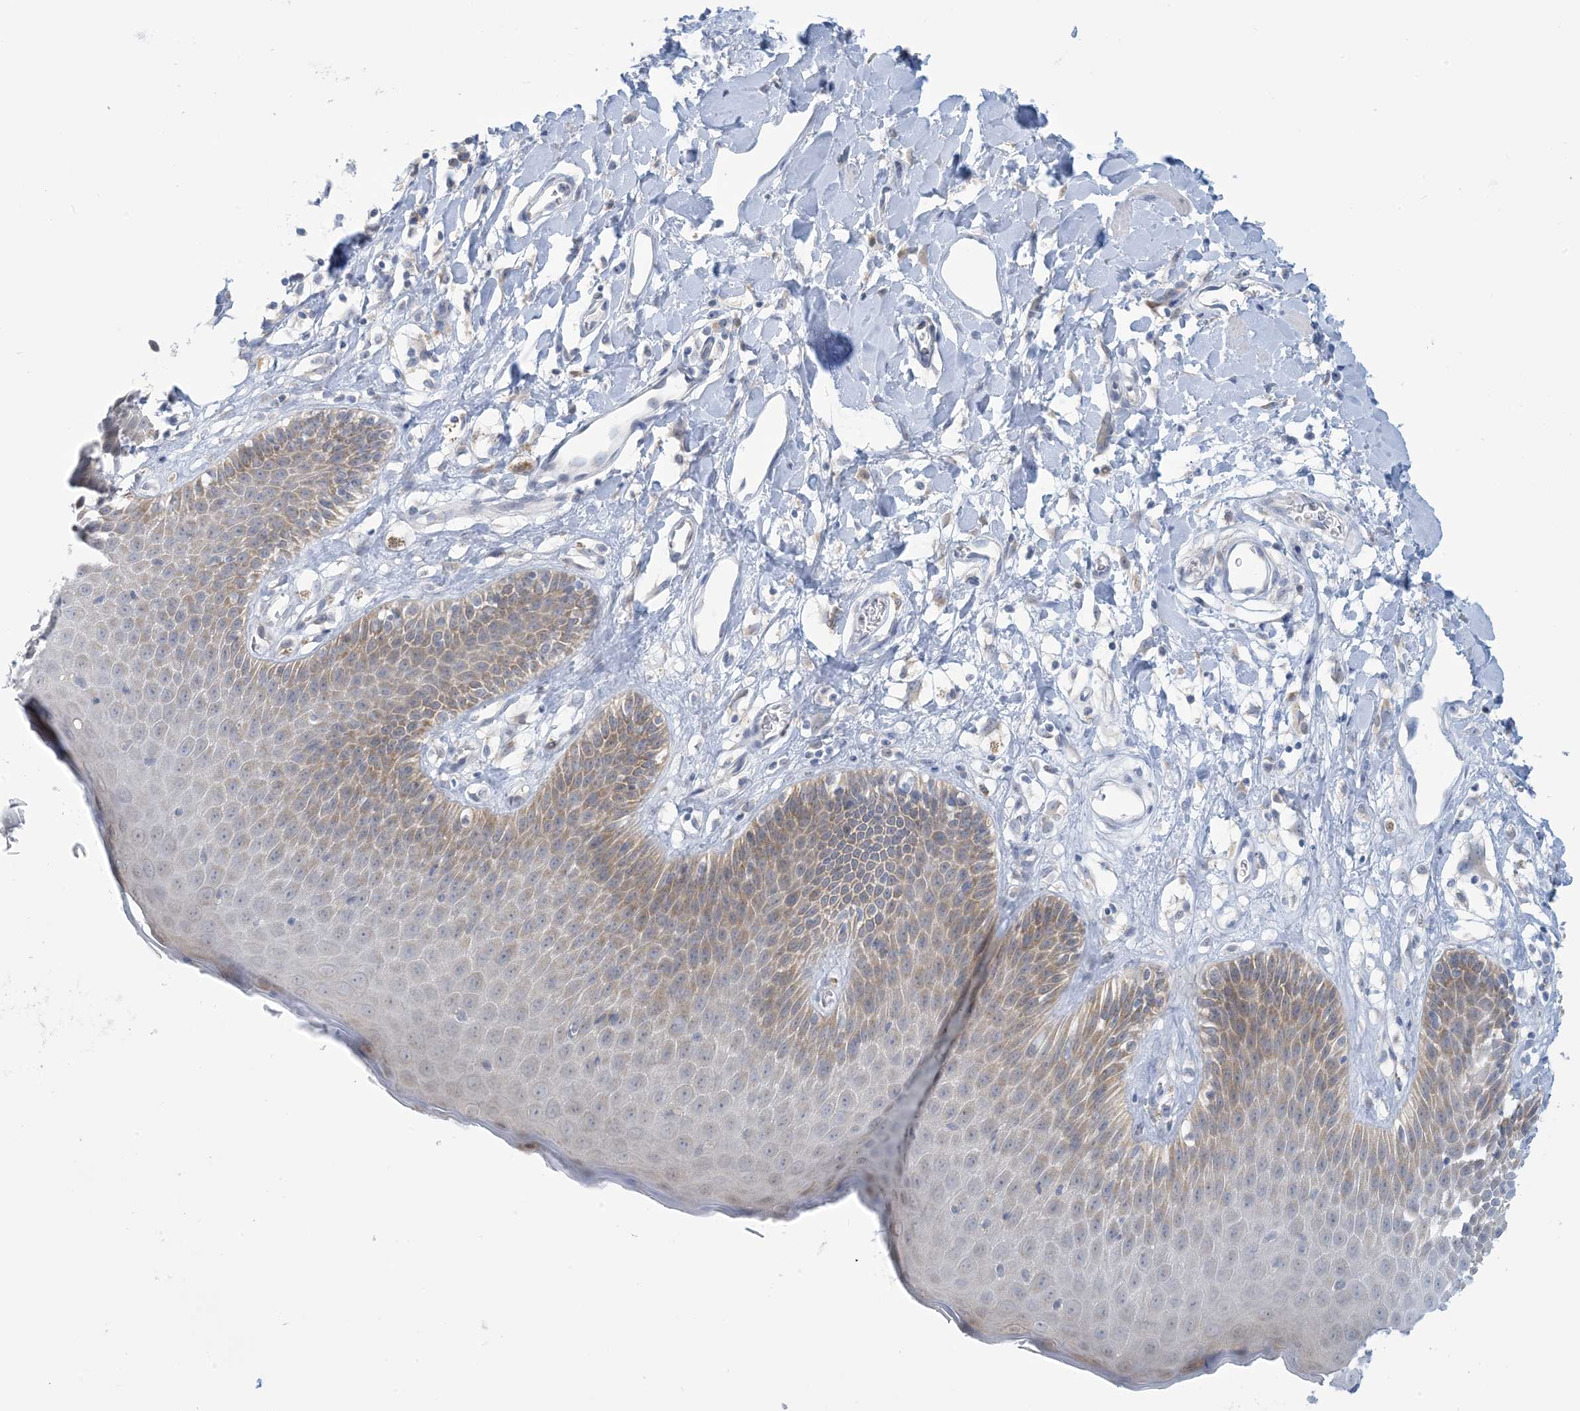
{"staining": {"intensity": "moderate", "quantity": "25%-75%", "location": "cytoplasmic/membranous"}, "tissue": "skin", "cell_type": "Epidermal cells", "image_type": "normal", "snomed": [{"axis": "morphology", "description": "Normal tissue, NOS"}, {"axis": "topography", "description": "Vulva"}], "caption": "Immunohistochemistry micrograph of unremarkable skin stained for a protein (brown), which displays medium levels of moderate cytoplasmic/membranous staining in approximately 25%-75% of epidermal cells.", "gene": "MRPS18A", "patient": {"sex": "female", "age": 68}}